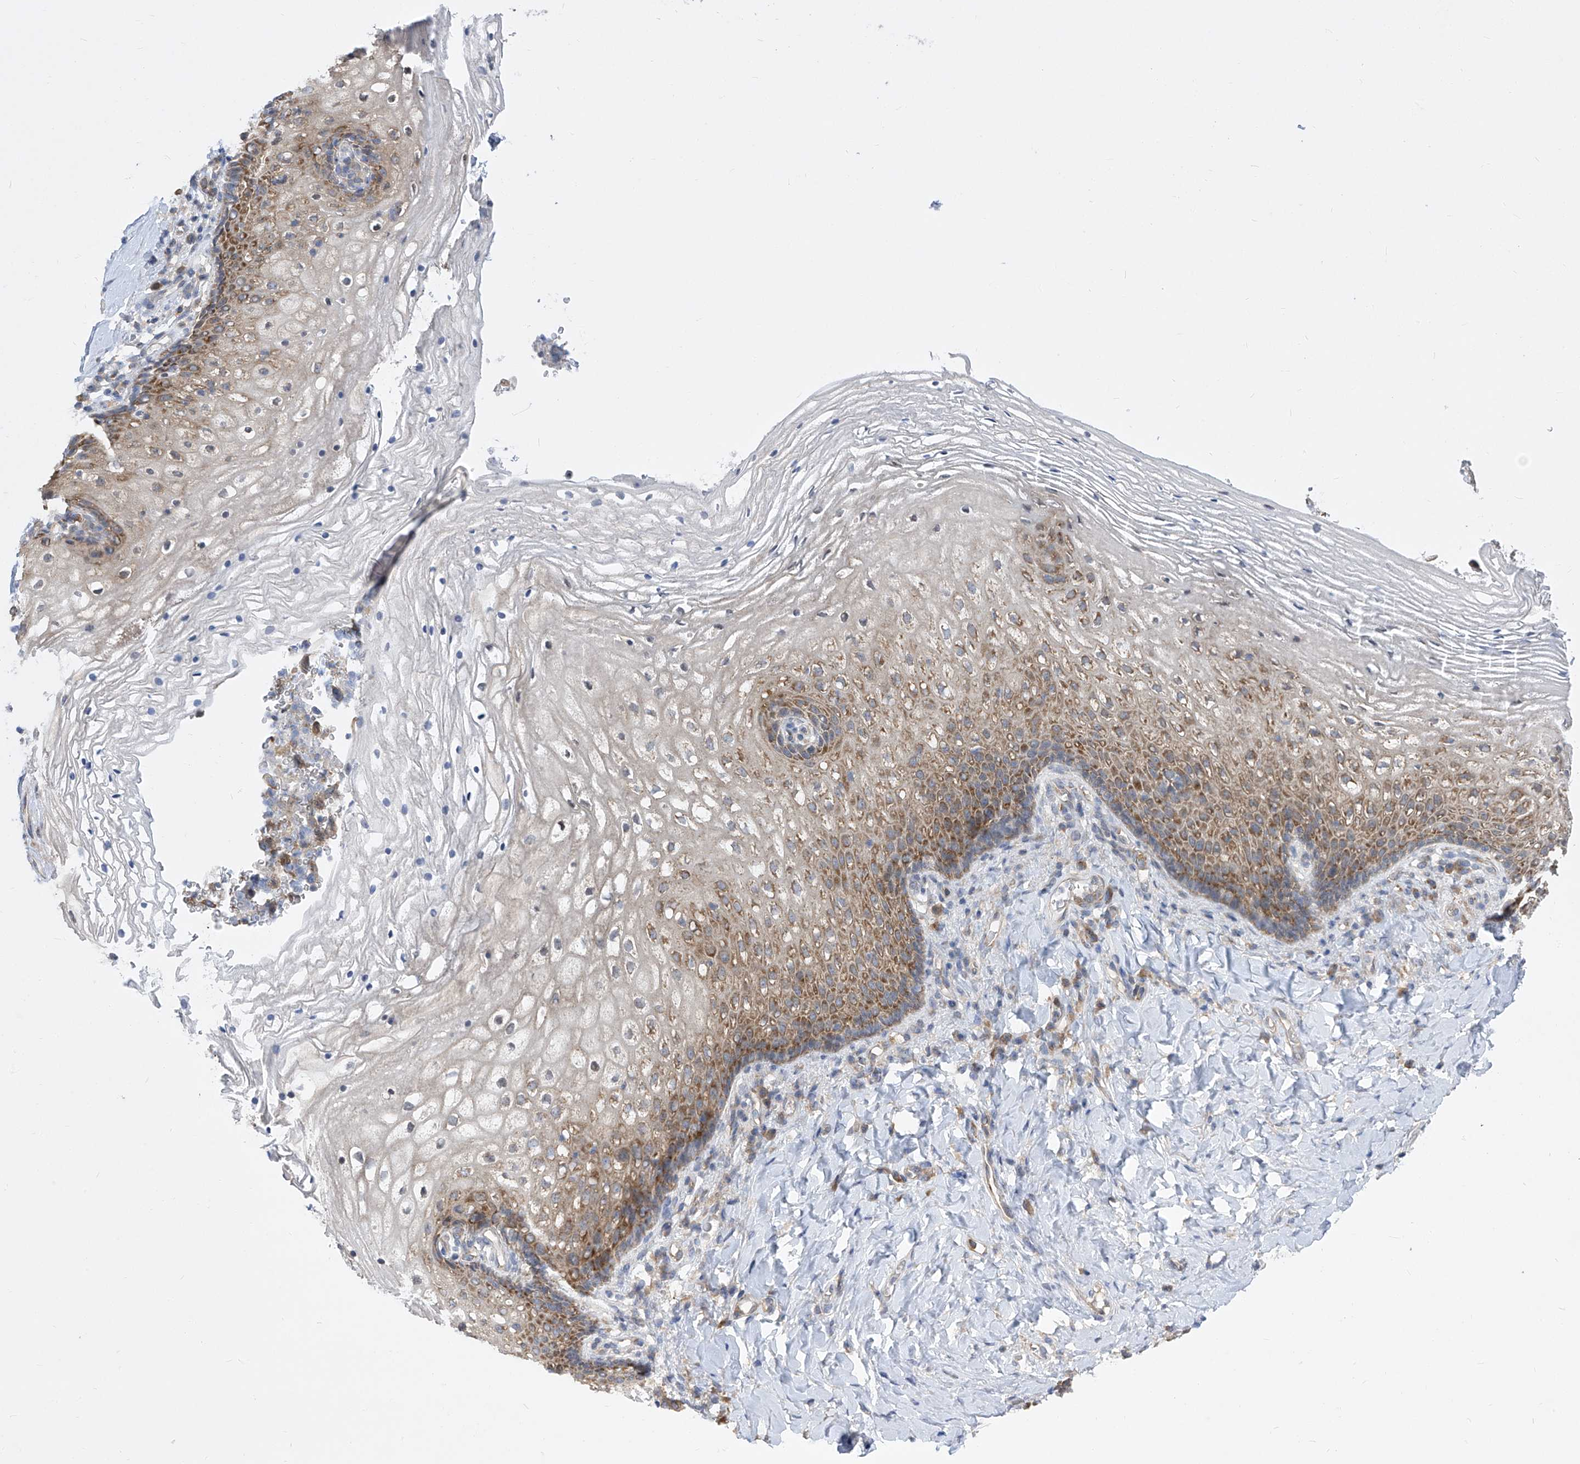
{"staining": {"intensity": "moderate", "quantity": "25%-75%", "location": "cytoplasmic/membranous"}, "tissue": "vagina", "cell_type": "Squamous epithelial cells", "image_type": "normal", "snomed": [{"axis": "morphology", "description": "Normal tissue, NOS"}, {"axis": "topography", "description": "Vagina"}], "caption": "Vagina stained with a protein marker displays moderate staining in squamous epithelial cells.", "gene": "EIF3M", "patient": {"sex": "female", "age": 60}}